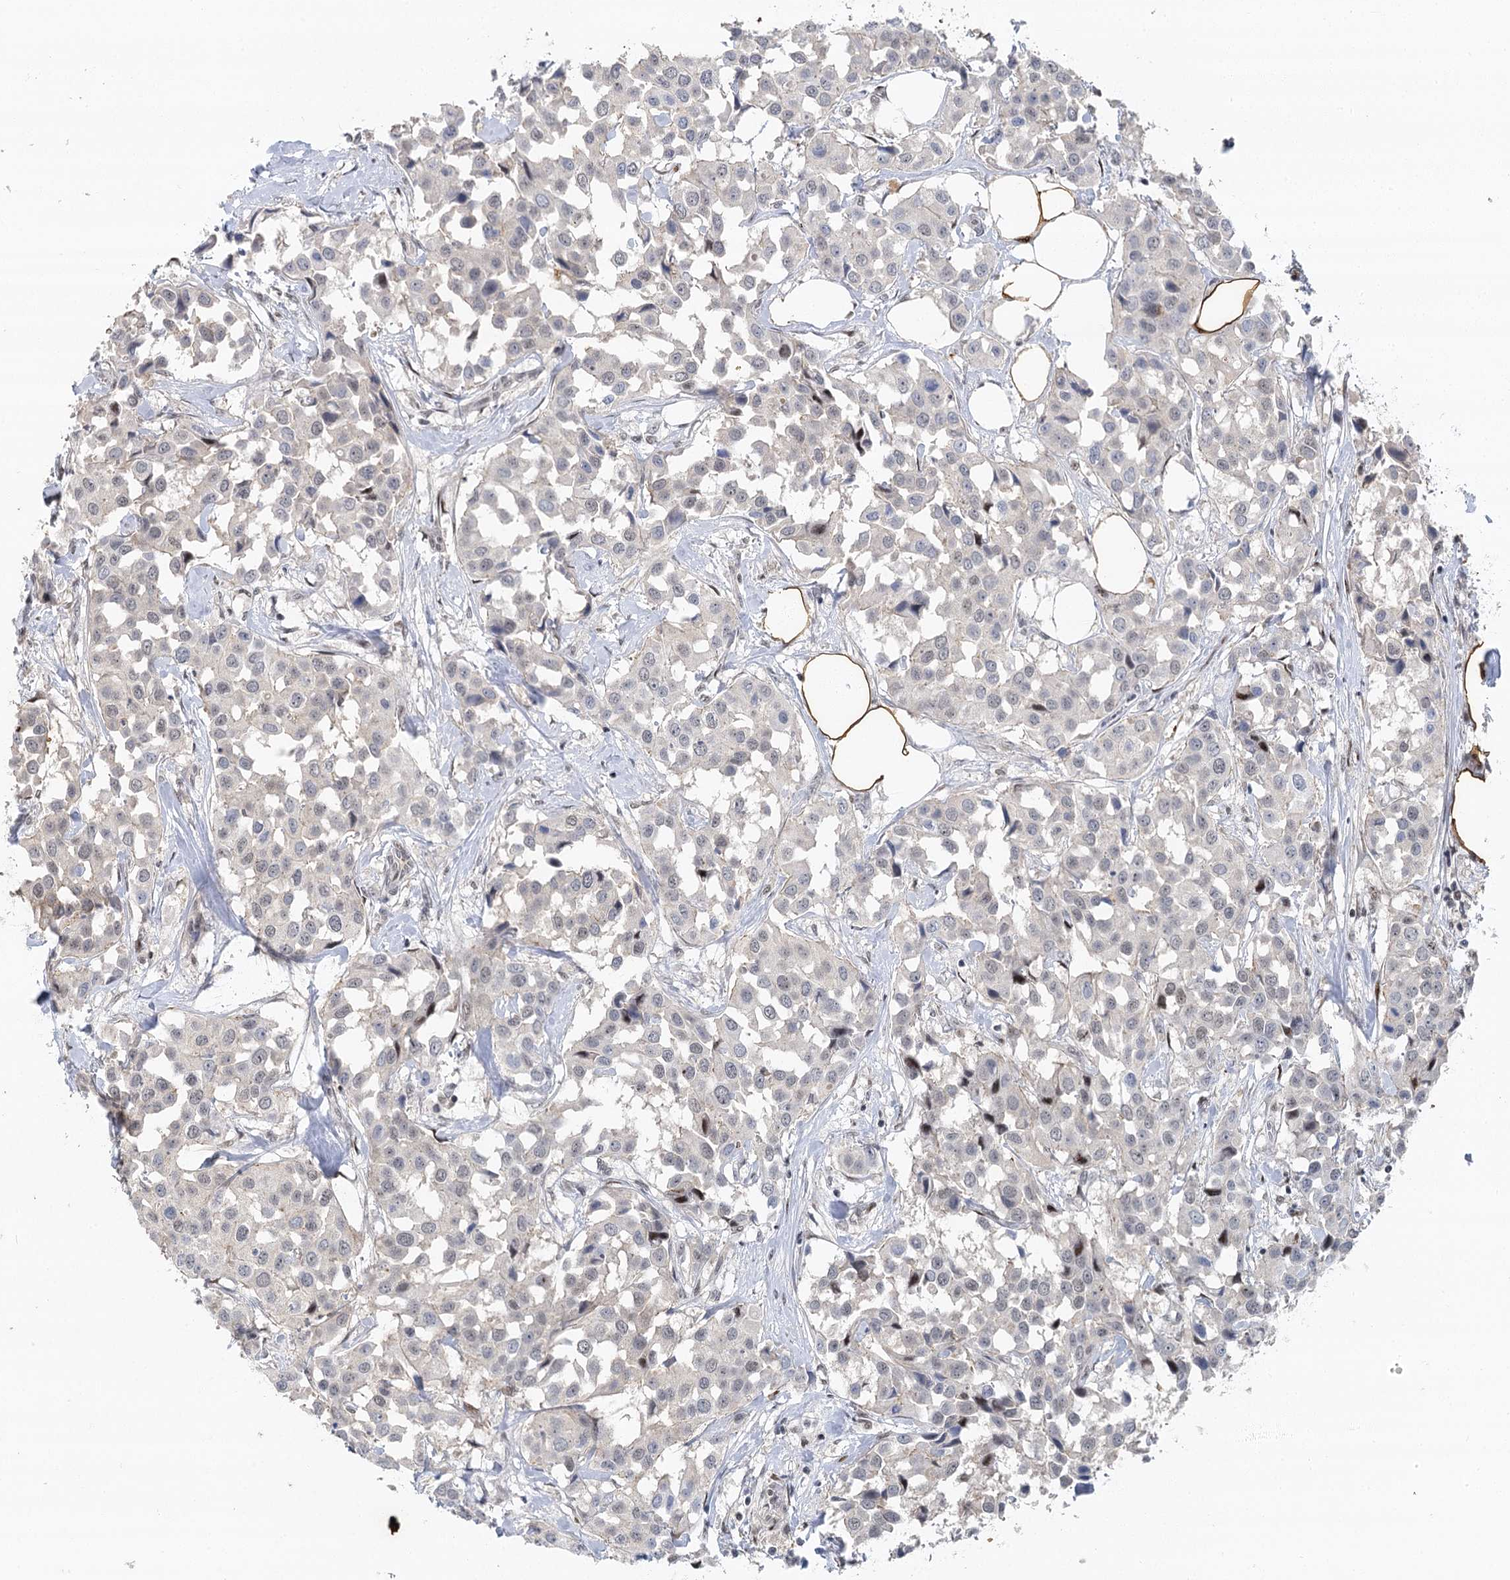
{"staining": {"intensity": "negative", "quantity": "none", "location": "none"}, "tissue": "breast cancer", "cell_type": "Tumor cells", "image_type": "cancer", "snomed": [{"axis": "morphology", "description": "Duct carcinoma"}, {"axis": "topography", "description": "Breast"}], "caption": "High power microscopy photomicrograph of an immunohistochemistry image of breast cancer (invasive ductal carcinoma), revealing no significant staining in tumor cells.", "gene": "IL11RA", "patient": {"sex": "female", "age": 80}}